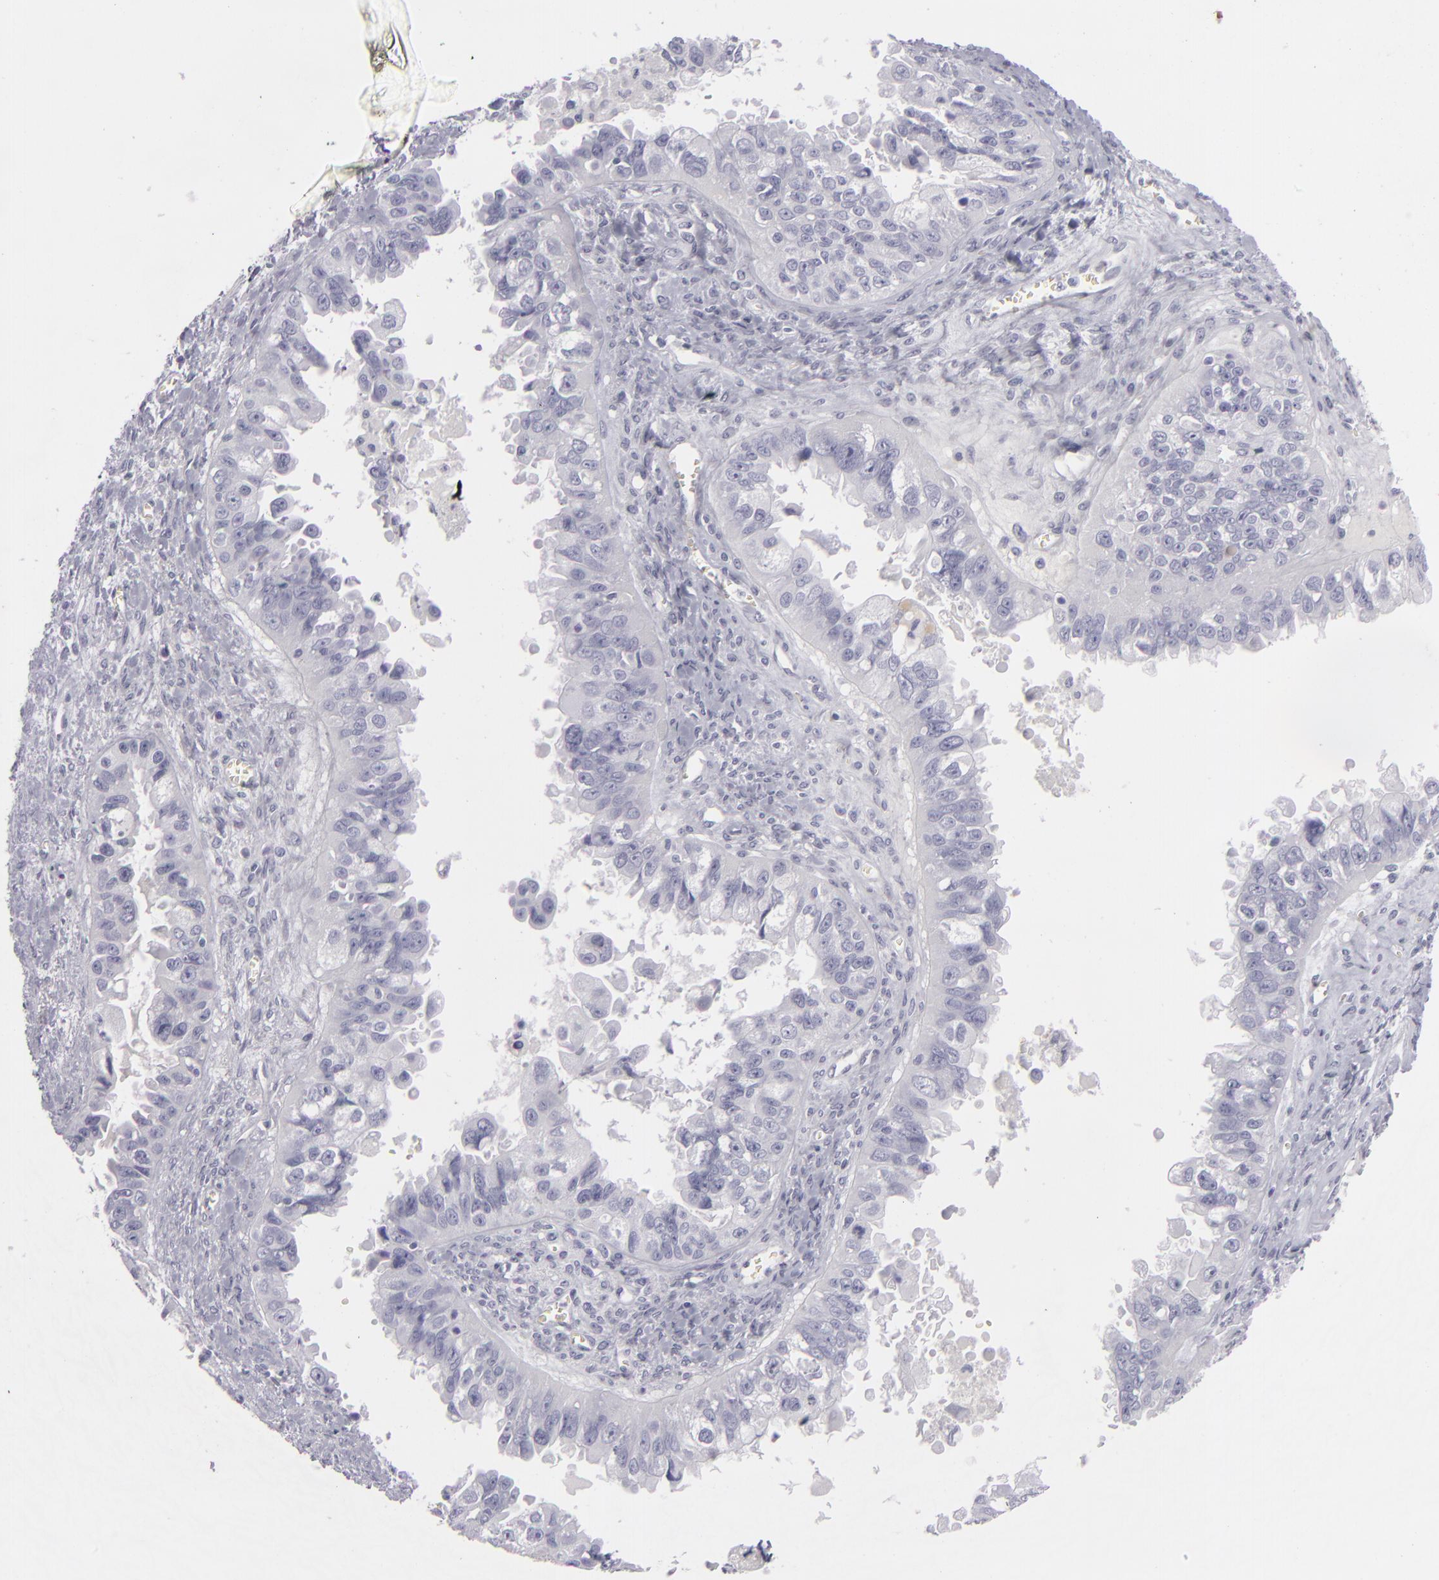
{"staining": {"intensity": "negative", "quantity": "none", "location": "none"}, "tissue": "ovarian cancer", "cell_type": "Tumor cells", "image_type": "cancer", "snomed": [{"axis": "morphology", "description": "Carcinoma, endometroid"}, {"axis": "topography", "description": "Ovary"}], "caption": "Protein analysis of ovarian cancer (endometroid carcinoma) displays no significant positivity in tumor cells.", "gene": "CDX2", "patient": {"sex": "female", "age": 85}}